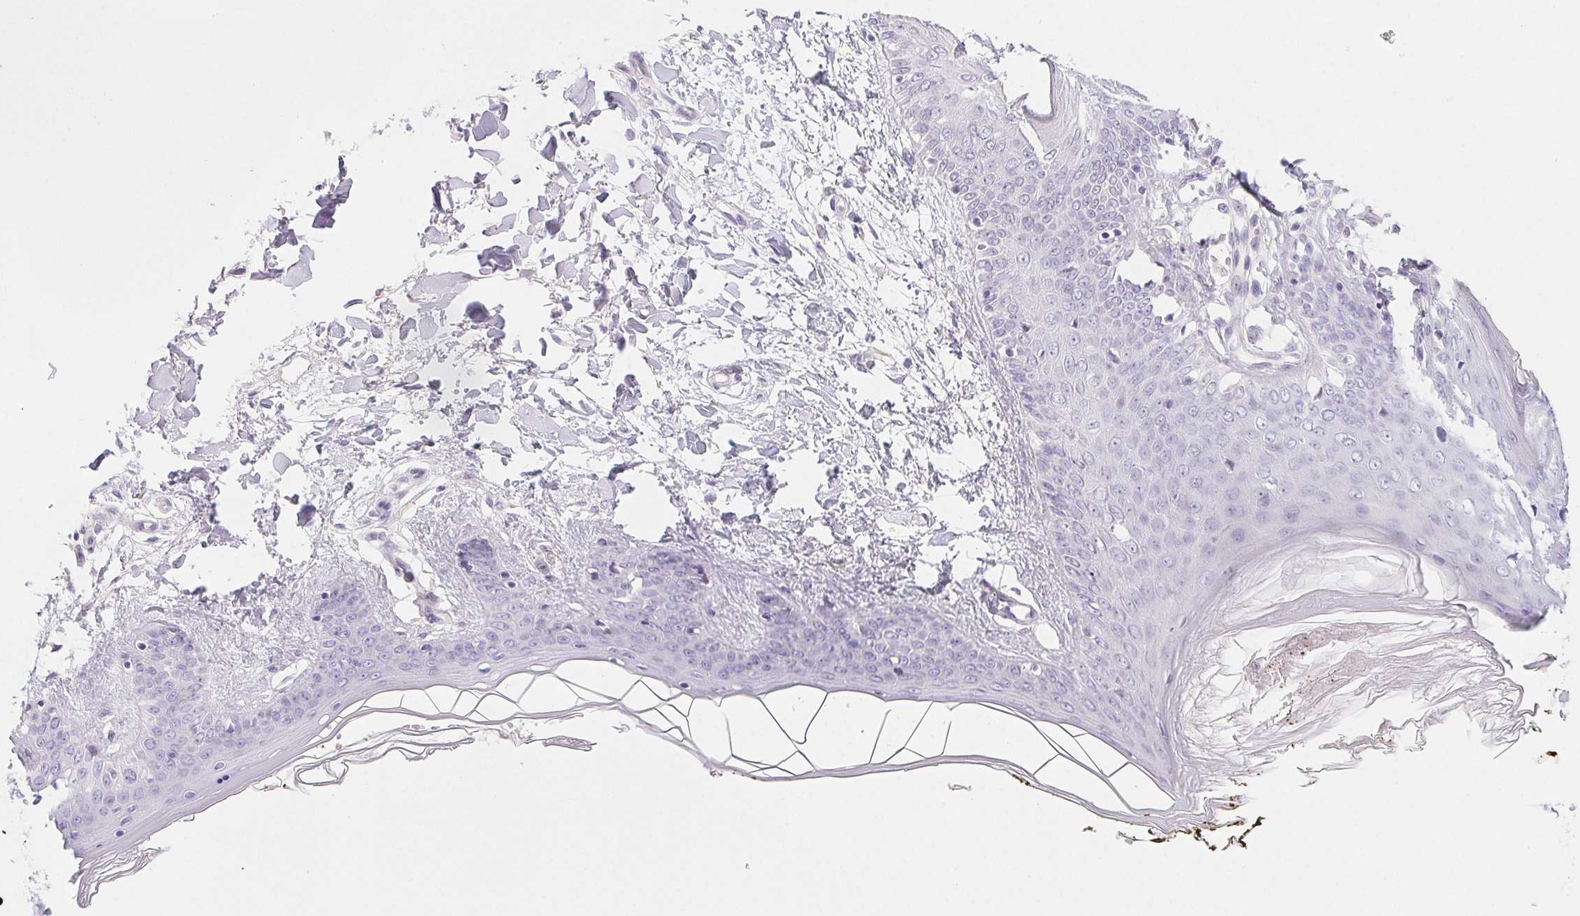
{"staining": {"intensity": "negative", "quantity": "none", "location": "none"}, "tissue": "skin", "cell_type": "Fibroblasts", "image_type": "normal", "snomed": [{"axis": "morphology", "description": "Normal tissue, NOS"}, {"axis": "topography", "description": "Skin"}], "caption": "High power microscopy micrograph of an immunohistochemistry image of unremarkable skin, revealing no significant positivity in fibroblasts. The staining was performed using DAB (3,3'-diaminobenzidine) to visualize the protein expression in brown, while the nuclei were stained in blue with hematoxylin (Magnification: 20x).", "gene": "CTNND2", "patient": {"sex": "female", "age": 34}}